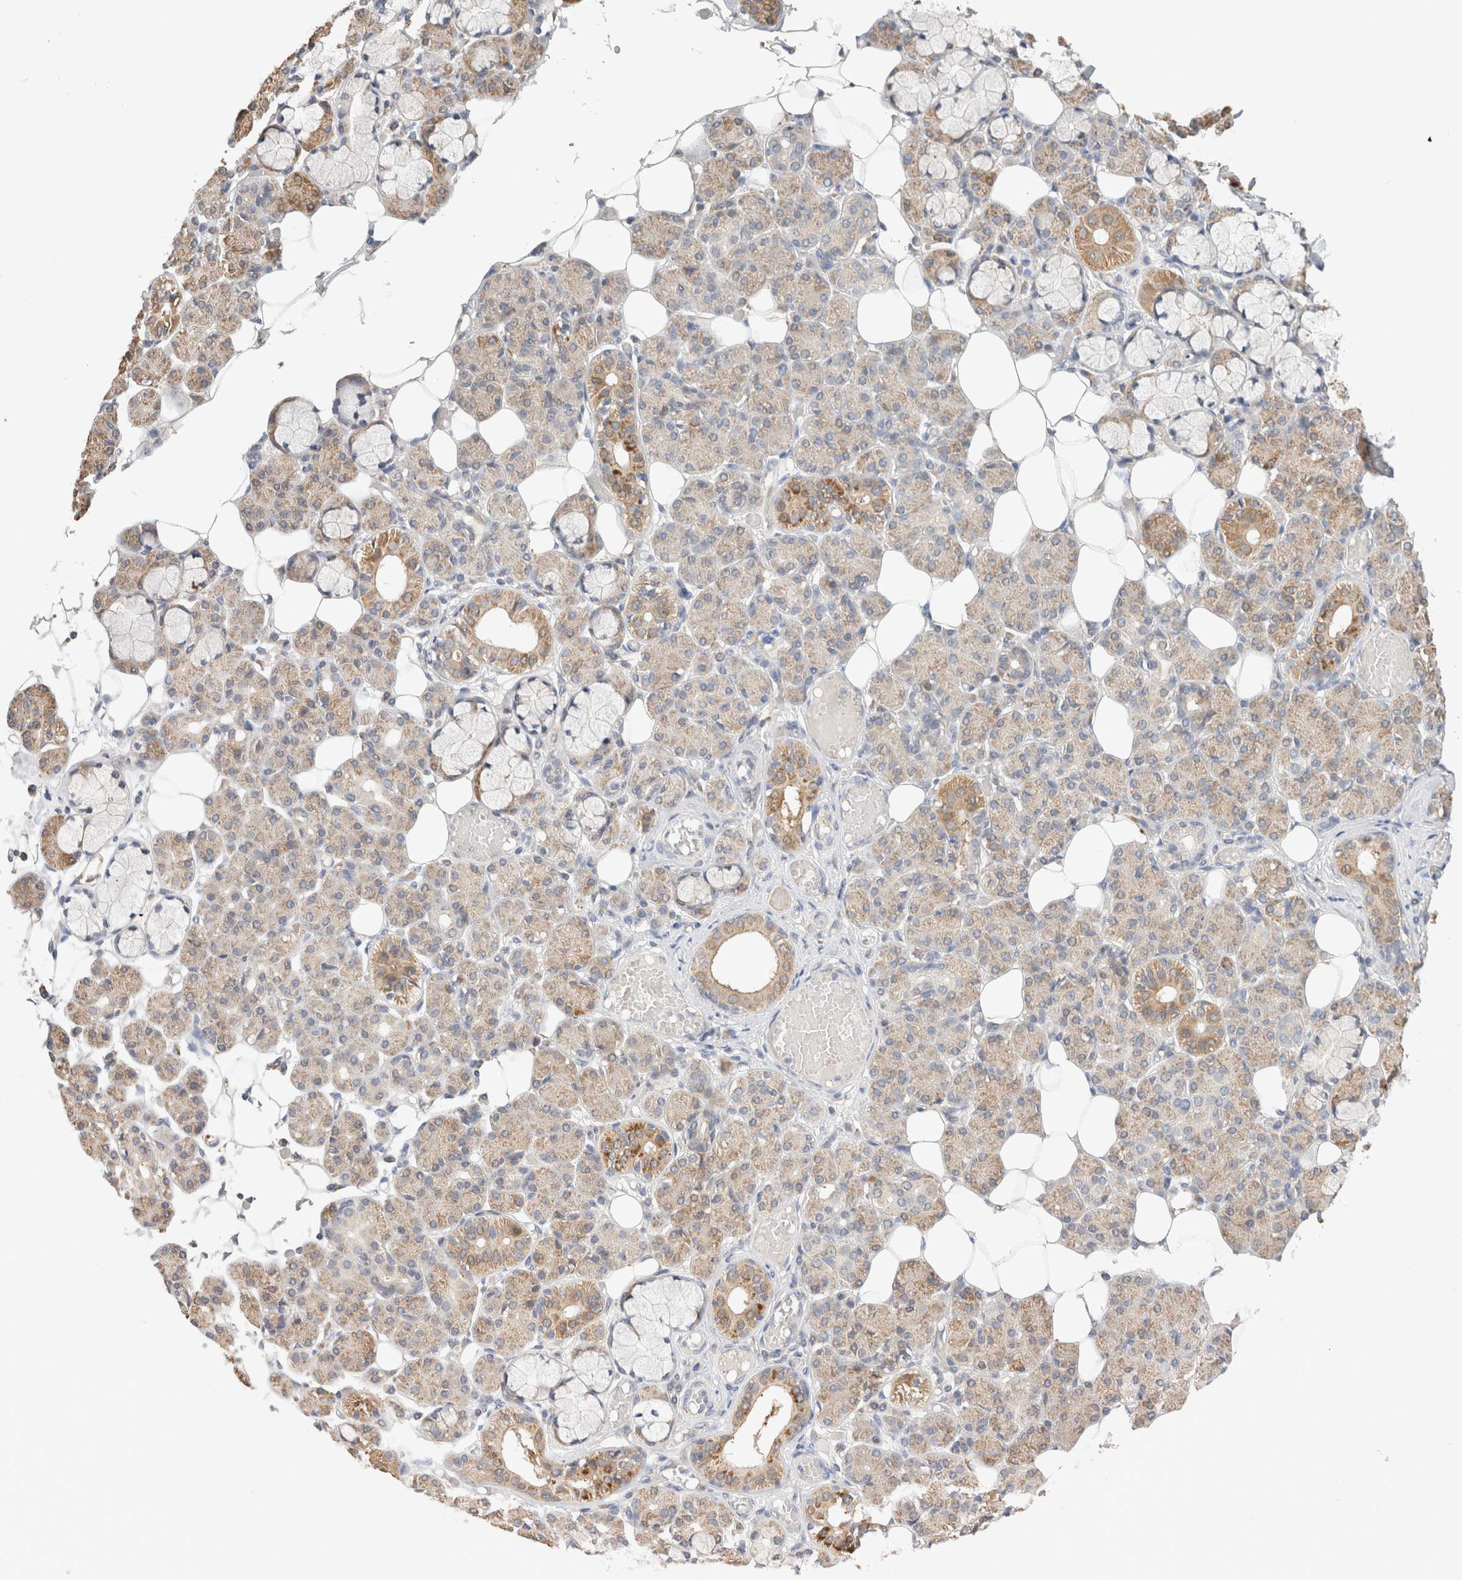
{"staining": {"intensity": "moderate", "quantity": "25%-75%", "location": "cytoplasmic/membranous"}, "tissue": "salivary gland", "cell_type": "Glandular cells", "image_type": "normal", "snomed": [{"axis": "morphology", "description": "Normal tissue, NOS"}, {"axis": "topography", "description": "Salivary gland"}], "caption": "Protein staining shows moderate cytoplasmic/membranous staining in approximately 25%-75% of glandular cells in unremarkable salivary gland.", "gene": "CA13", "patient": {"sex": "male", "age": 63}}